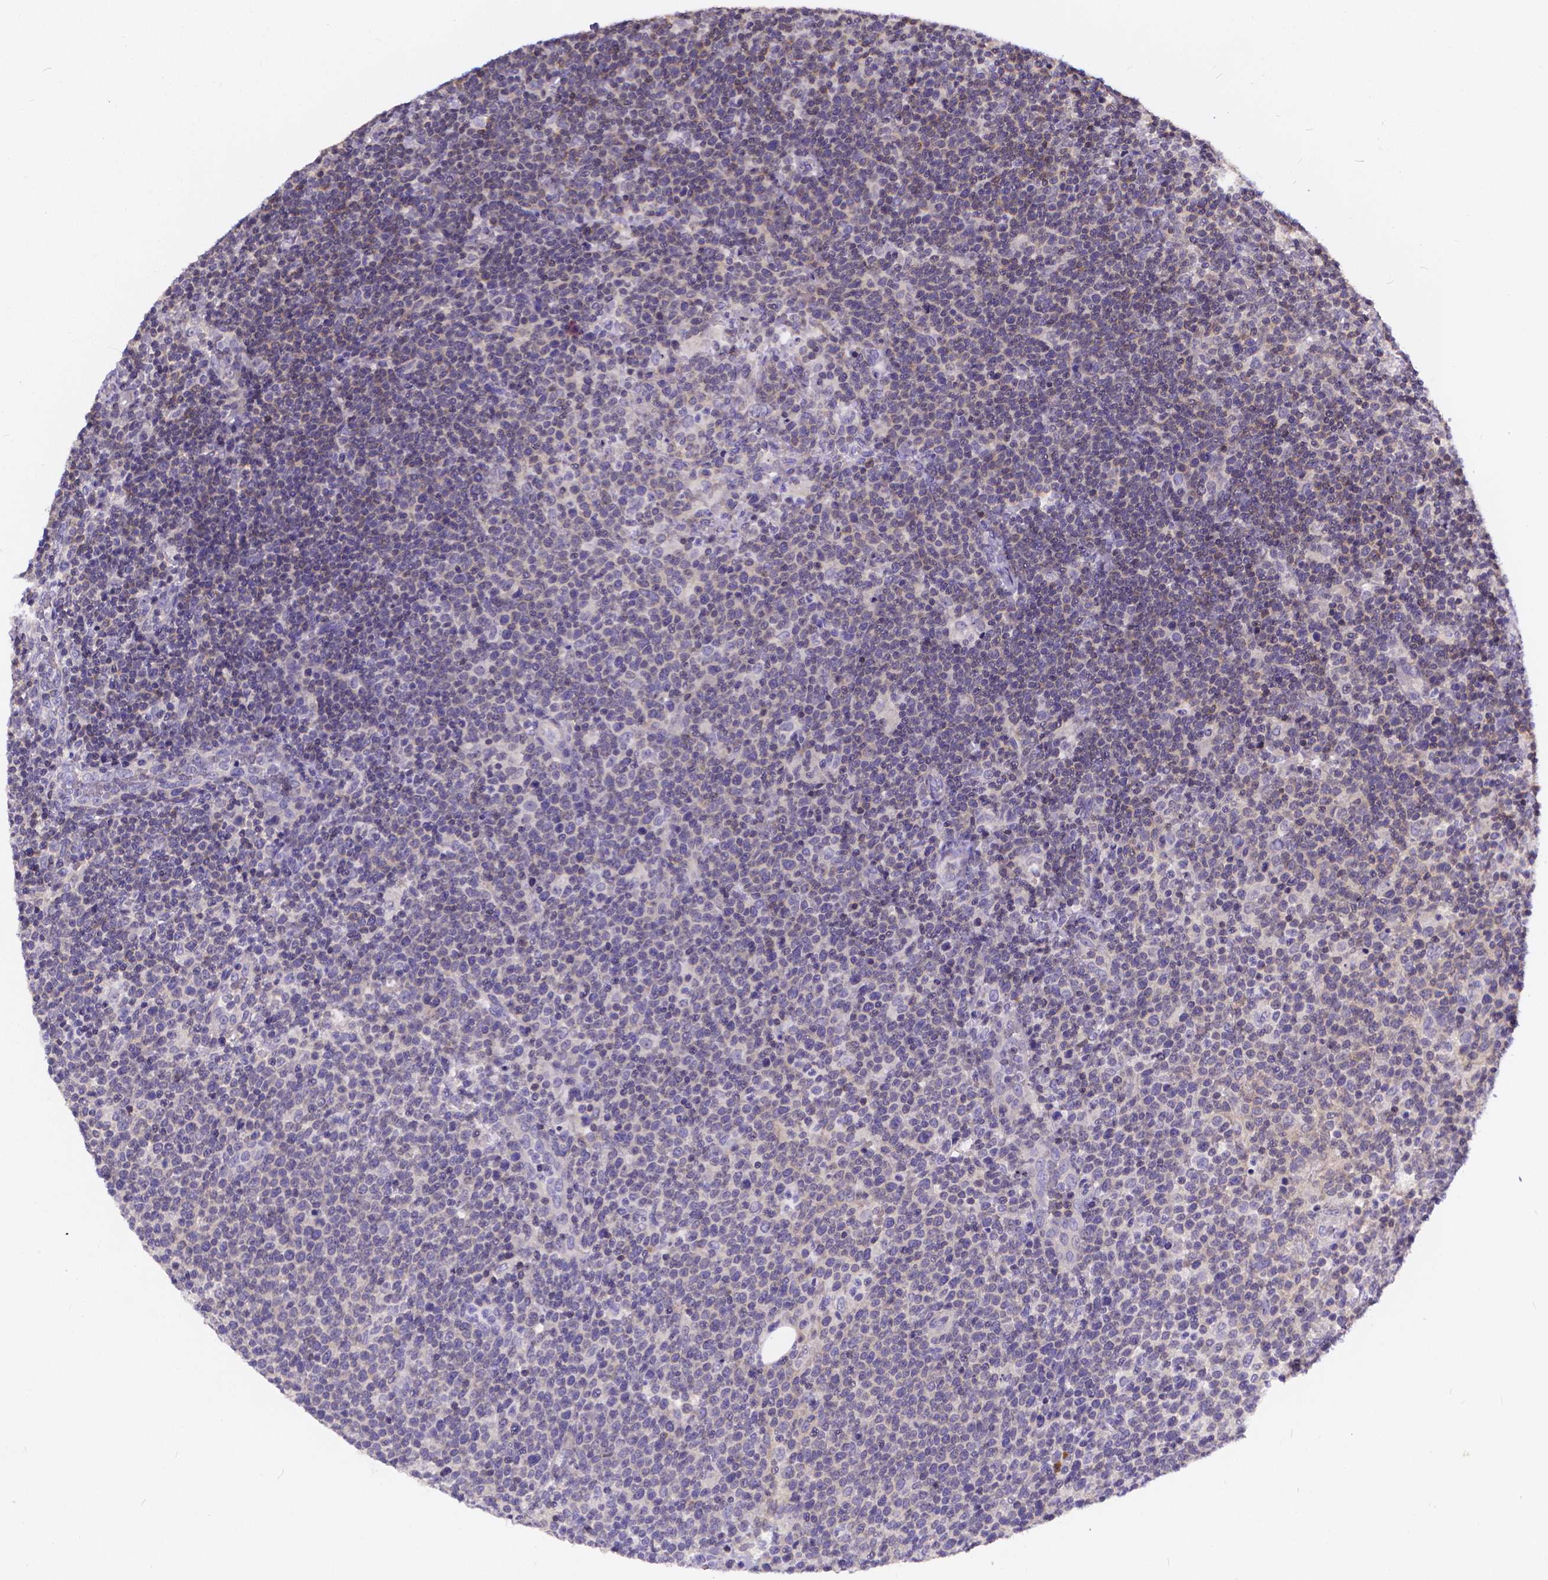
{"staining": {"intensity": "negative", "quantity": "none", "location": "none"}, "tissue": "lymphoma", "cell_type": "Tumor cells", "image_type": "cancer", "snomed": [{"axis": "morphology", "description": "Malignant lymphoma, non-Hodgkin's type, High grade"}, {"axis": "topography", "description": "Lymph node"}], "caption": "An image of malignant lymphoma, non-Hodgkin's type (high-grade) stained for a protein exhibits no brown staining in tumor cells. The staining was performed using DAB (3,3'-diaminobenzidine) to visualize the protein expression in brown, while the nuclei were stained in blue with hematoxylin (Magnification: 20x).", "gene": "GLRB", "patient": {"sex": "male", "age": 61}}